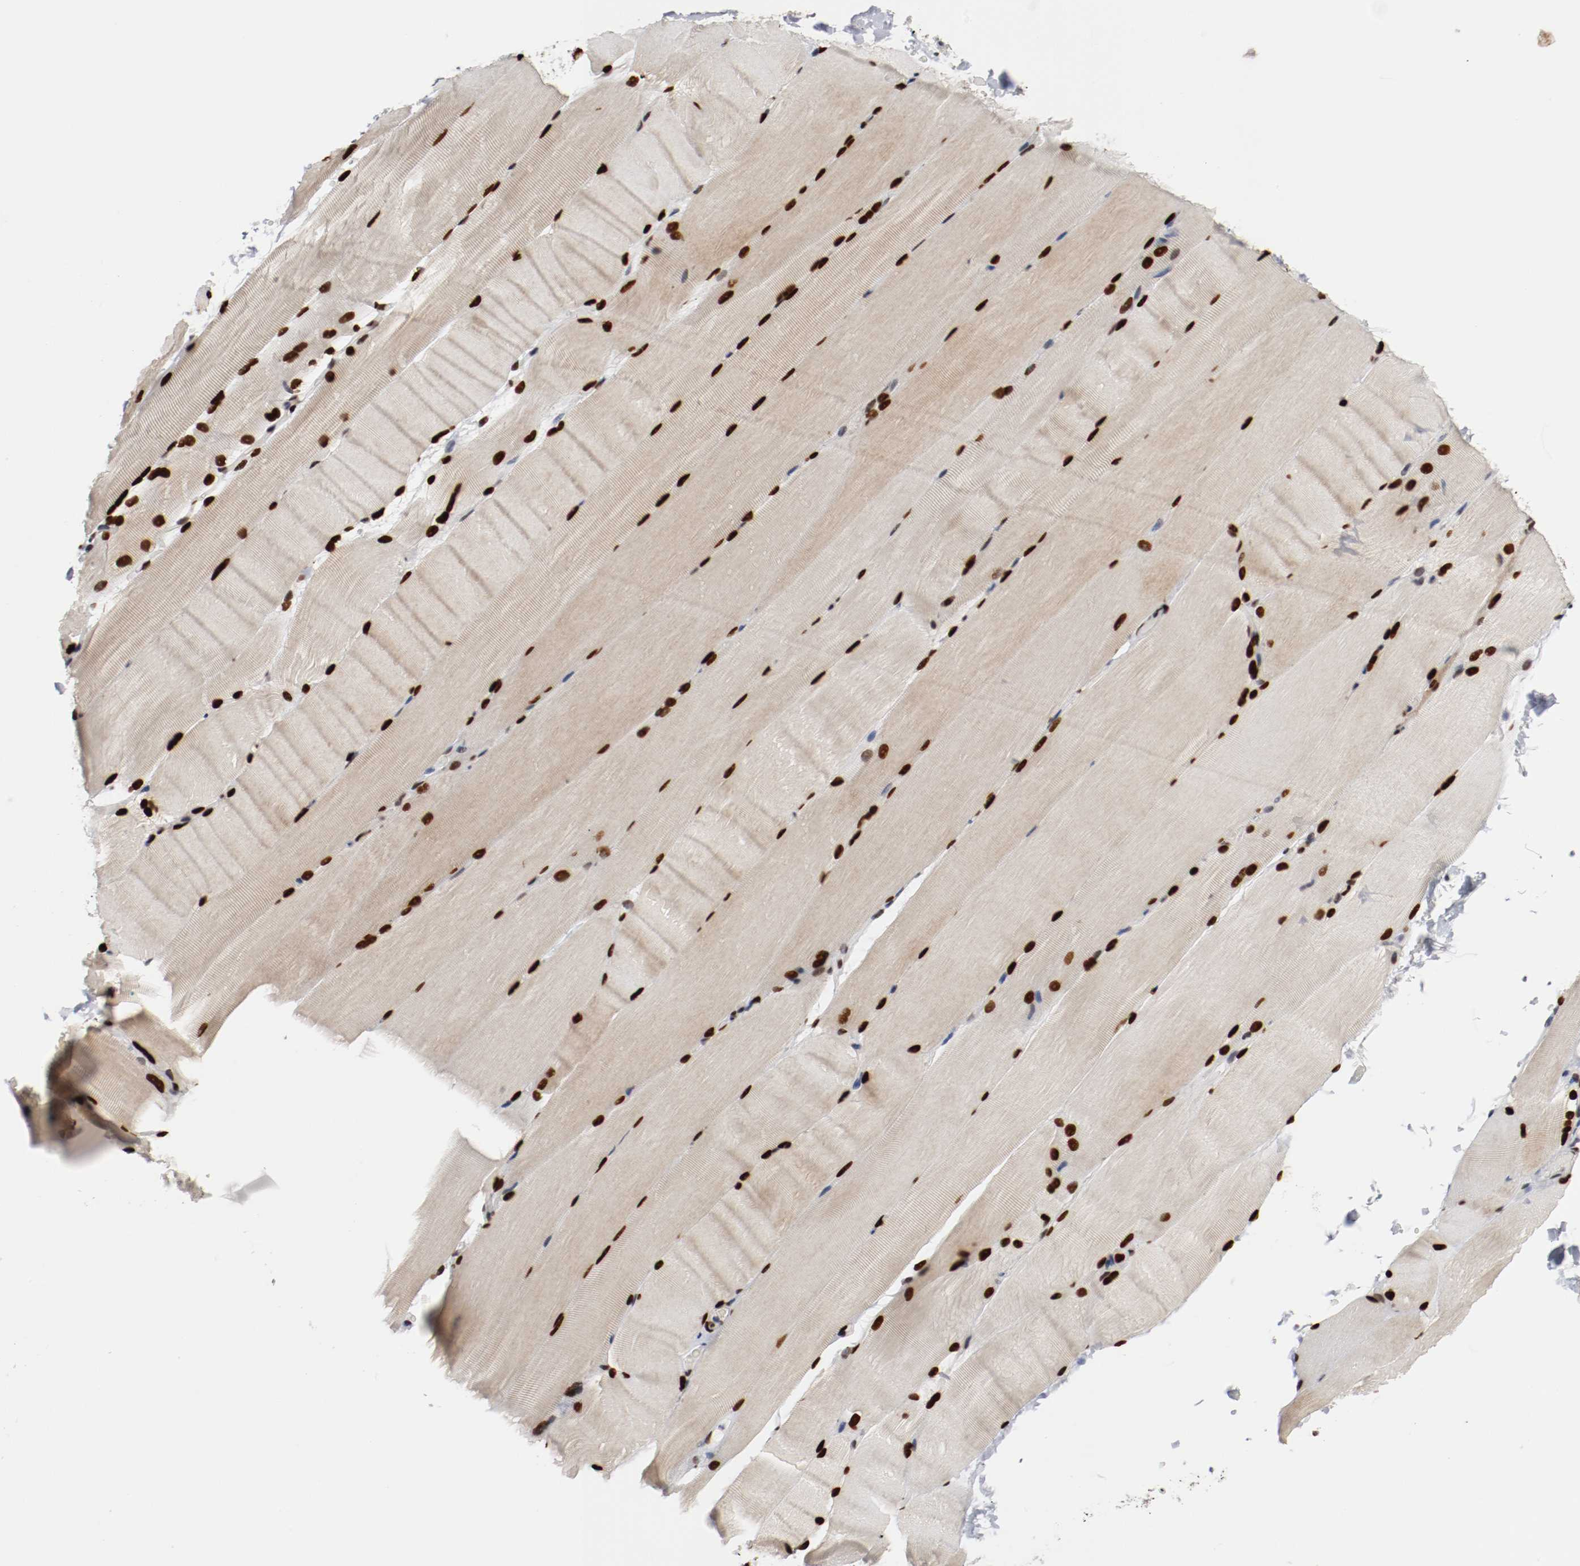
{"staining": {"intensity": "strong", "quantity": ">75%", "location": "nuclear"}, "tissue": "skeletal muscle", "cell_type": "Myocytes", "image_type": "normal", "snomed": [{"axis": "morphology", "description": "Normal tissue, NOS"}, {"axis": "topography", "description": "Skeletal muscle"}, {"axis": "topography", "description": "Parathyroid gland"}], "caption": "Immunohistochemical staining of benign skeletal muscle exhibits strong nuclear protein expression in approximately >75% of myocytes.", "gene": "MEF2D", "patient": {"sex": "female", "age": 37}}